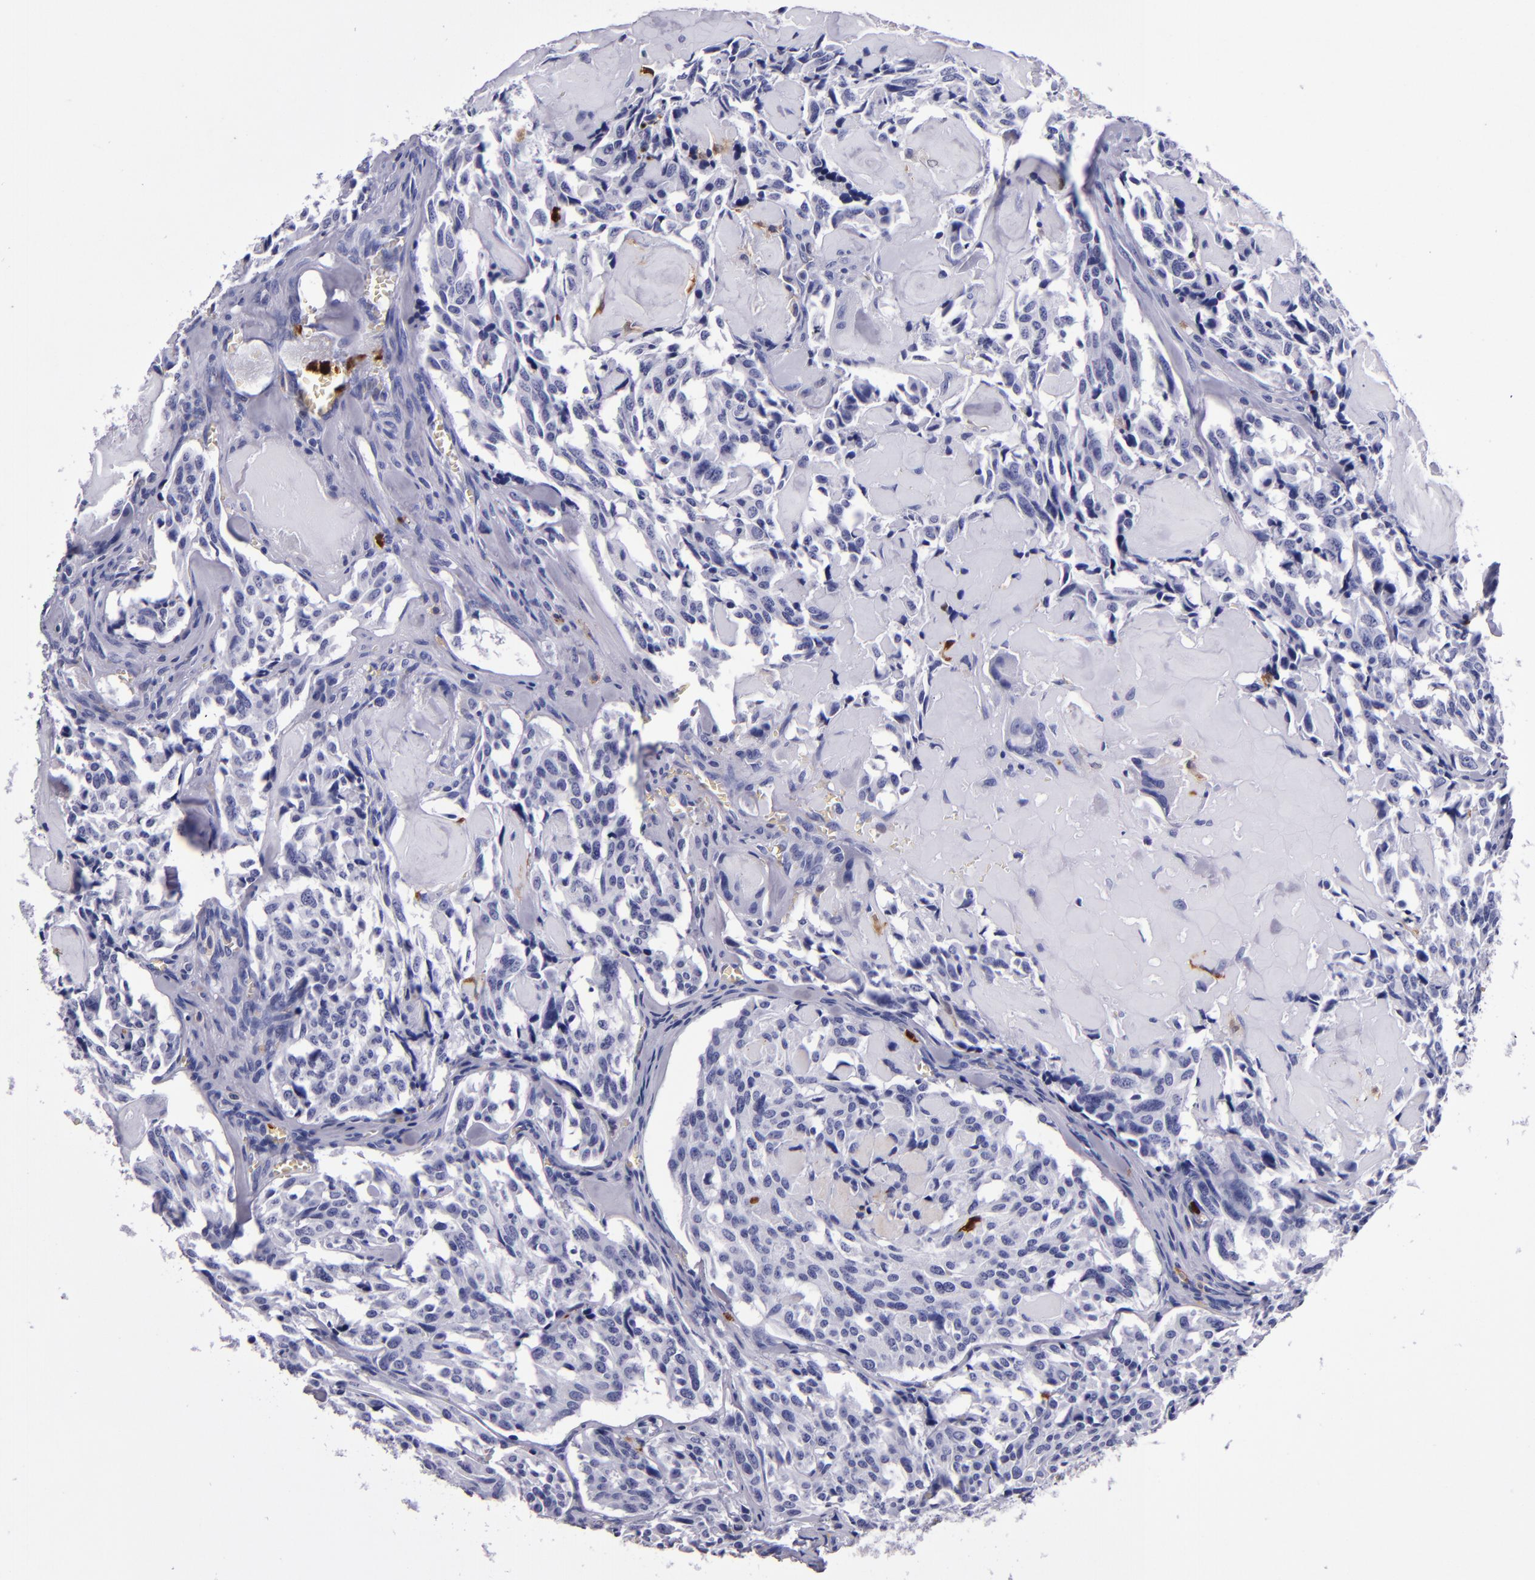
{"staining": {"intensity": "negative", "quantity": "none", "location": "none"}, "tissue": "thyroid cancer", "cell_type": "Tumor cells", "image_type": "cancer", "snomed": [{"axis": "morphology", "description": "Carcinoma, NOS"}, {"axis": "morphology", "description": "Carcinoid, malignant, NOS"}, {"axis": "topography", "description": "Thyroid gland"}], "caption": "High magnification brightfield microscopy of thyroid cancer (malignant carcinoid) stained with DAB (brown) and counterstained with hematoxylin (blue): tumor cells show no significant expression.", "gene": "S100A8", "patient": {"sex": "male", "age": 33}}